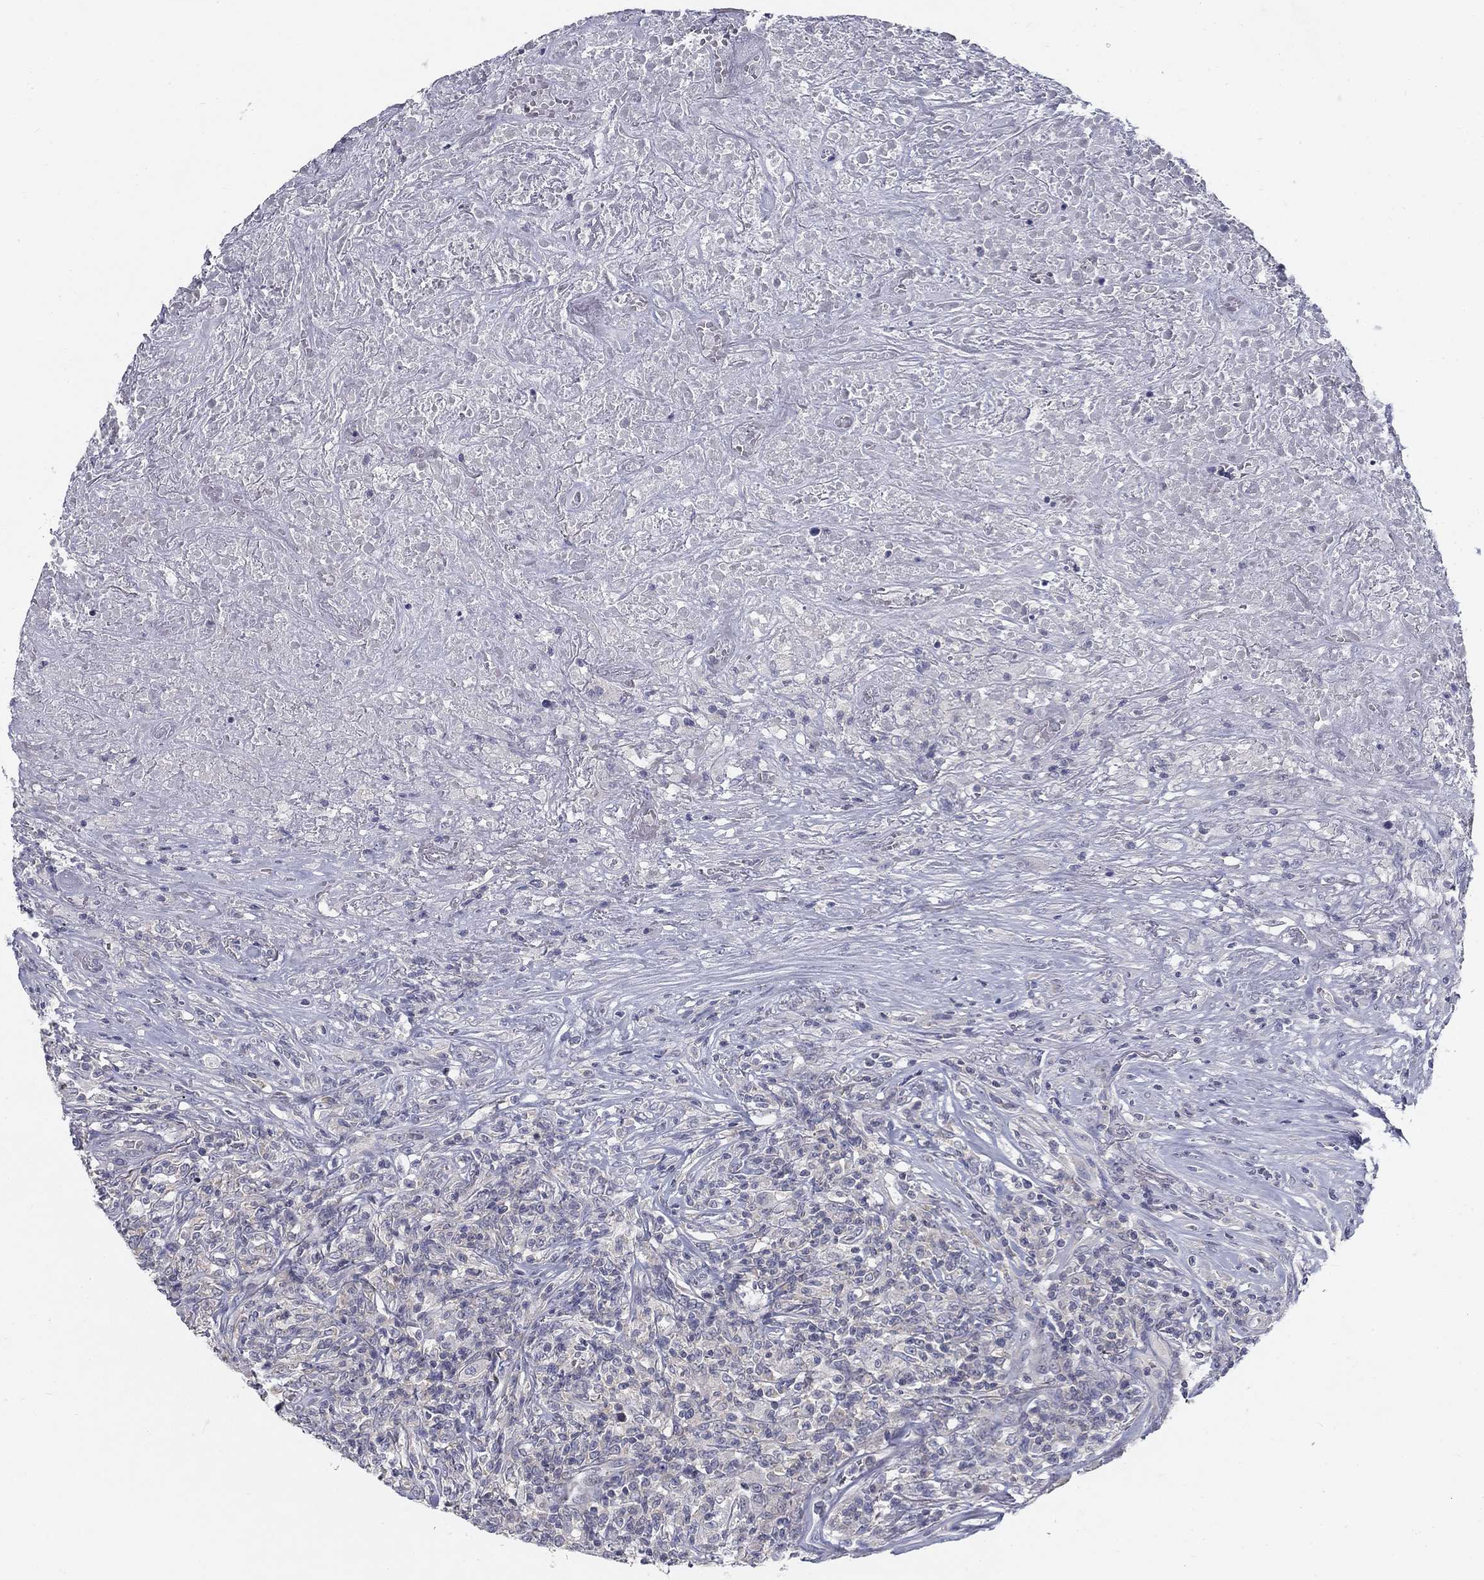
{"staining": {"intensity": "negative", "quantity": "none", "location": "none"}, "tissue": "lymphoma", "cell_type": "Tumor cells", "image_type": "cancer", "snomed": [{"axis": "morphology", "description": "Malignant lymphoma, non-Hodgkin's type, High grade"}, {"axis": "topography", "description": "Lung"}], "caption": "Micrograph shows no significant protein positivity in tumor cells of lymphoma.", "gene": "ATP1A3", "patient": {"sex": "male", "age": 79}}